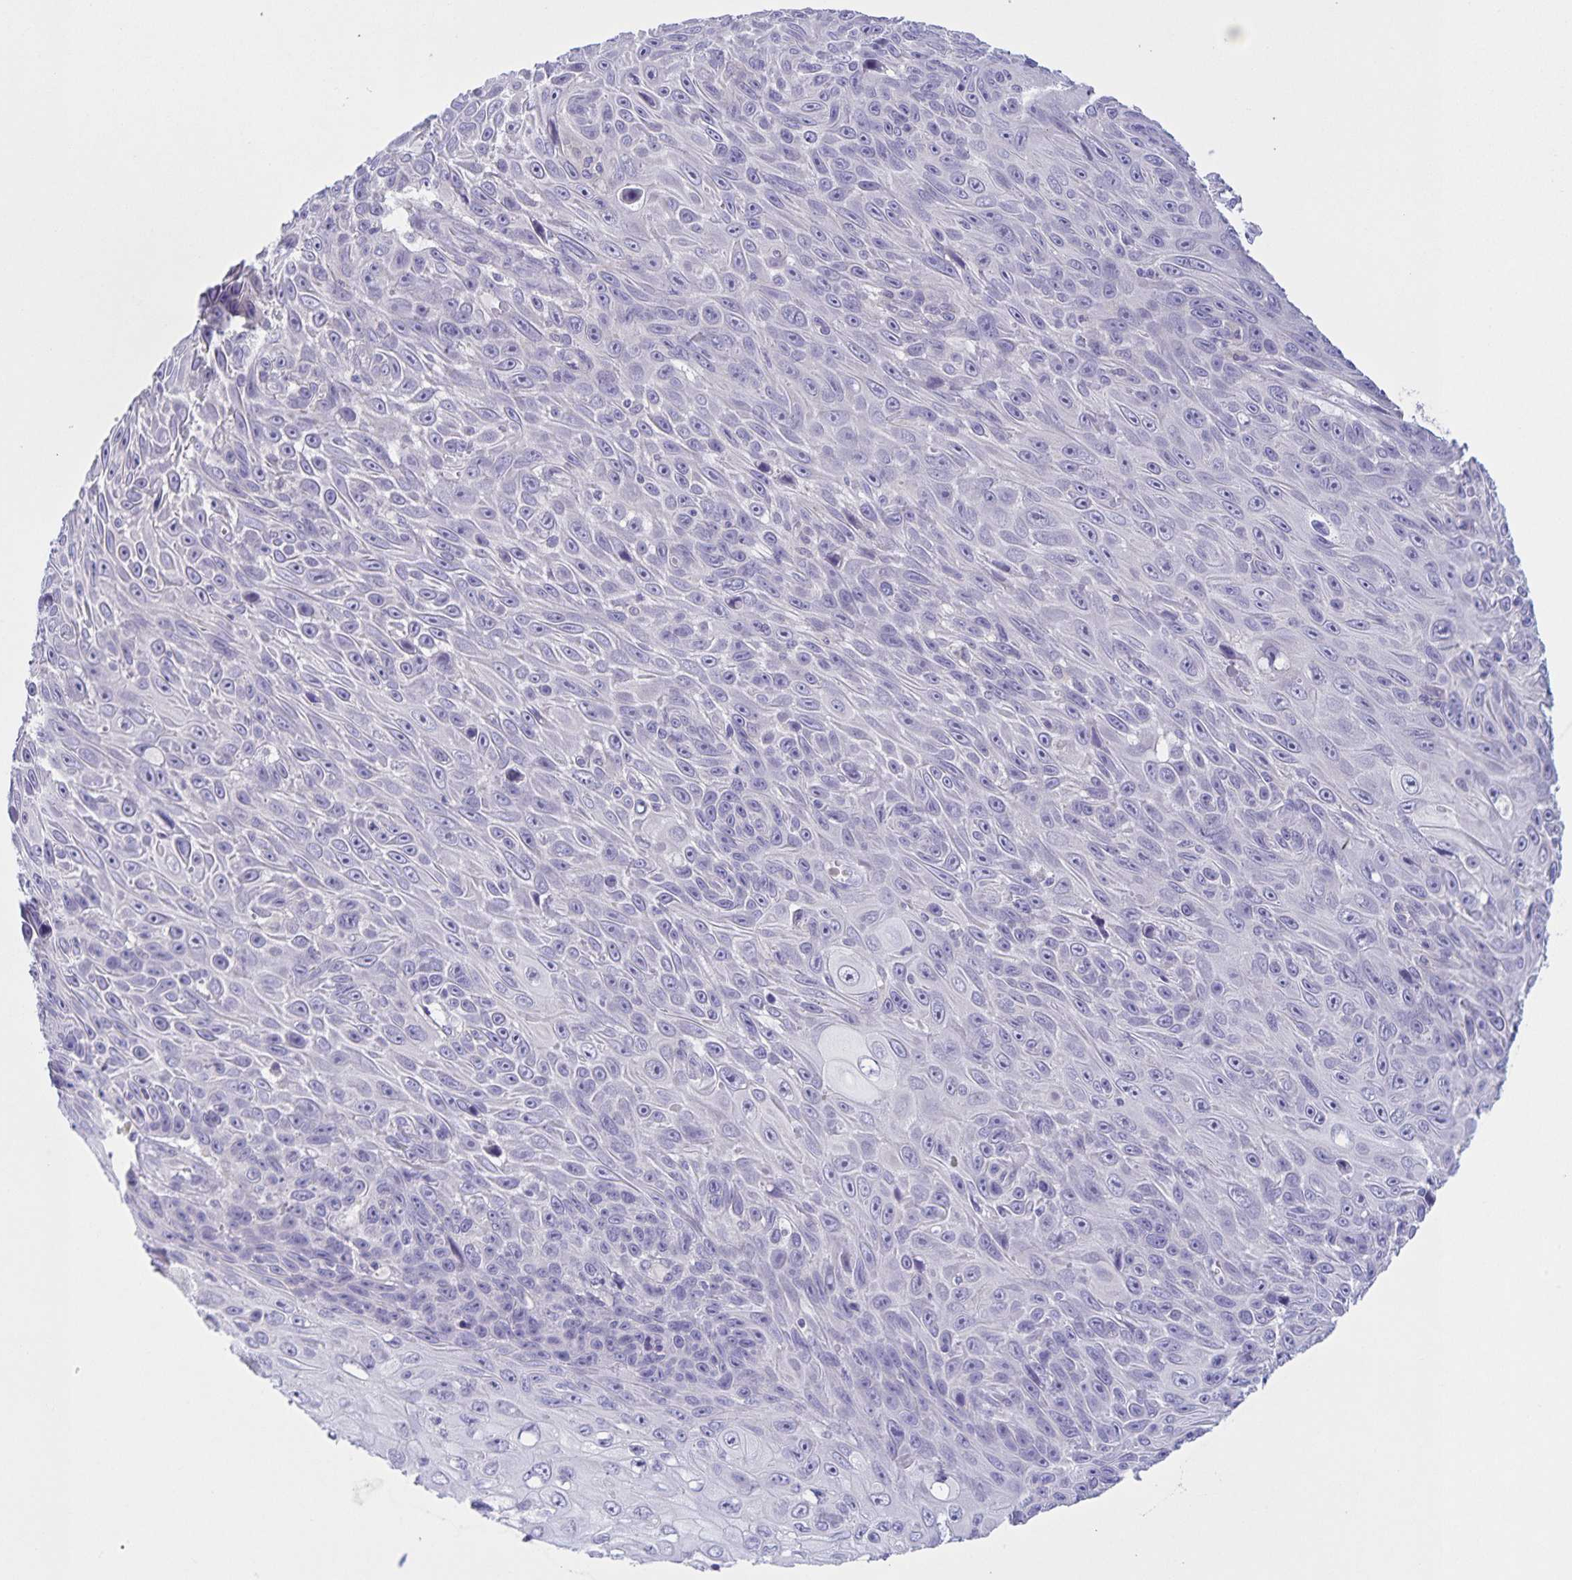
{"staining": {"intensity": "negative", "quantity": "none", "location": "none"}, "tissue": "skin cancer", "cell_type": "Tumor cells", "image_type": "cancer", "snomed": [{"axis": "morphology", "description": "Squamous cell carcinoma, NOS"}, {"axis": "topography", "description": "Skin"}], "caption": "A photomicrograph of skin squamous cell carcinoma stained for a protein reveals no brown staining in tumor cells. (DAB (3,3'-diaminobenzidine) immunohistochemistry, high magnification).", "gene": "DMGDH", "patient": {"sex": "male", "age": 82}}